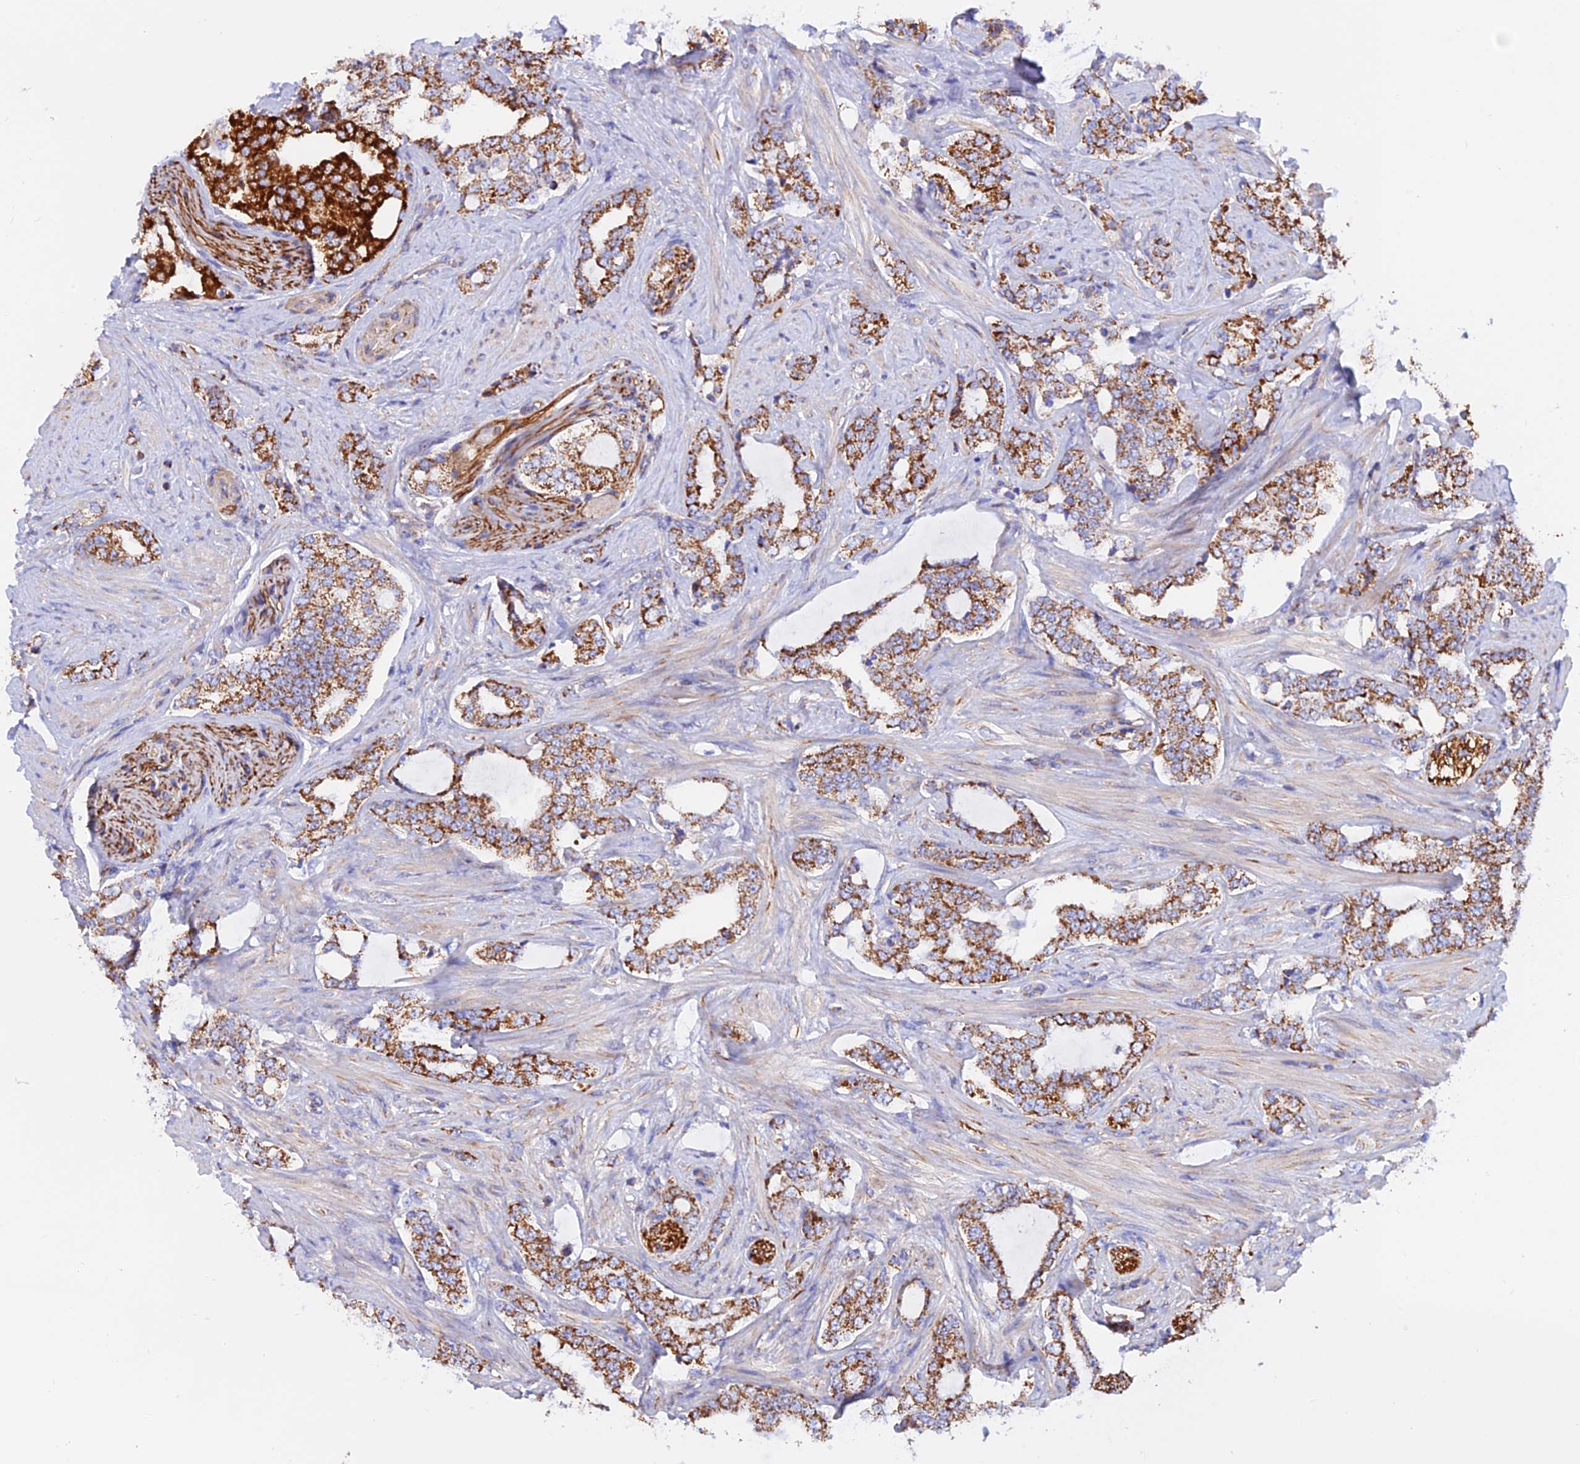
{"staining": {"intensity": "strong", "quantity": ">75%", "location": "cytoplasmic/membranous"}, "tissue": "prostate cancer", "cell_type": "Tumor cells", "image_type": "cancer", "snomed": [{"axis": "morphology", "description": "Adenocarcinoma, High grade"}, {"axis": "topography", "description": "Prostate"}], "caption": "A high-resolution histopathology image shows IHC staining of prostate high-grade adenocarcinoma, which reveals strong cytoplasmic/membranous positivity in approximately >75% of tumor cells.", "gene": "GCDH", "patient": {"sex": "male", "age": 64}}